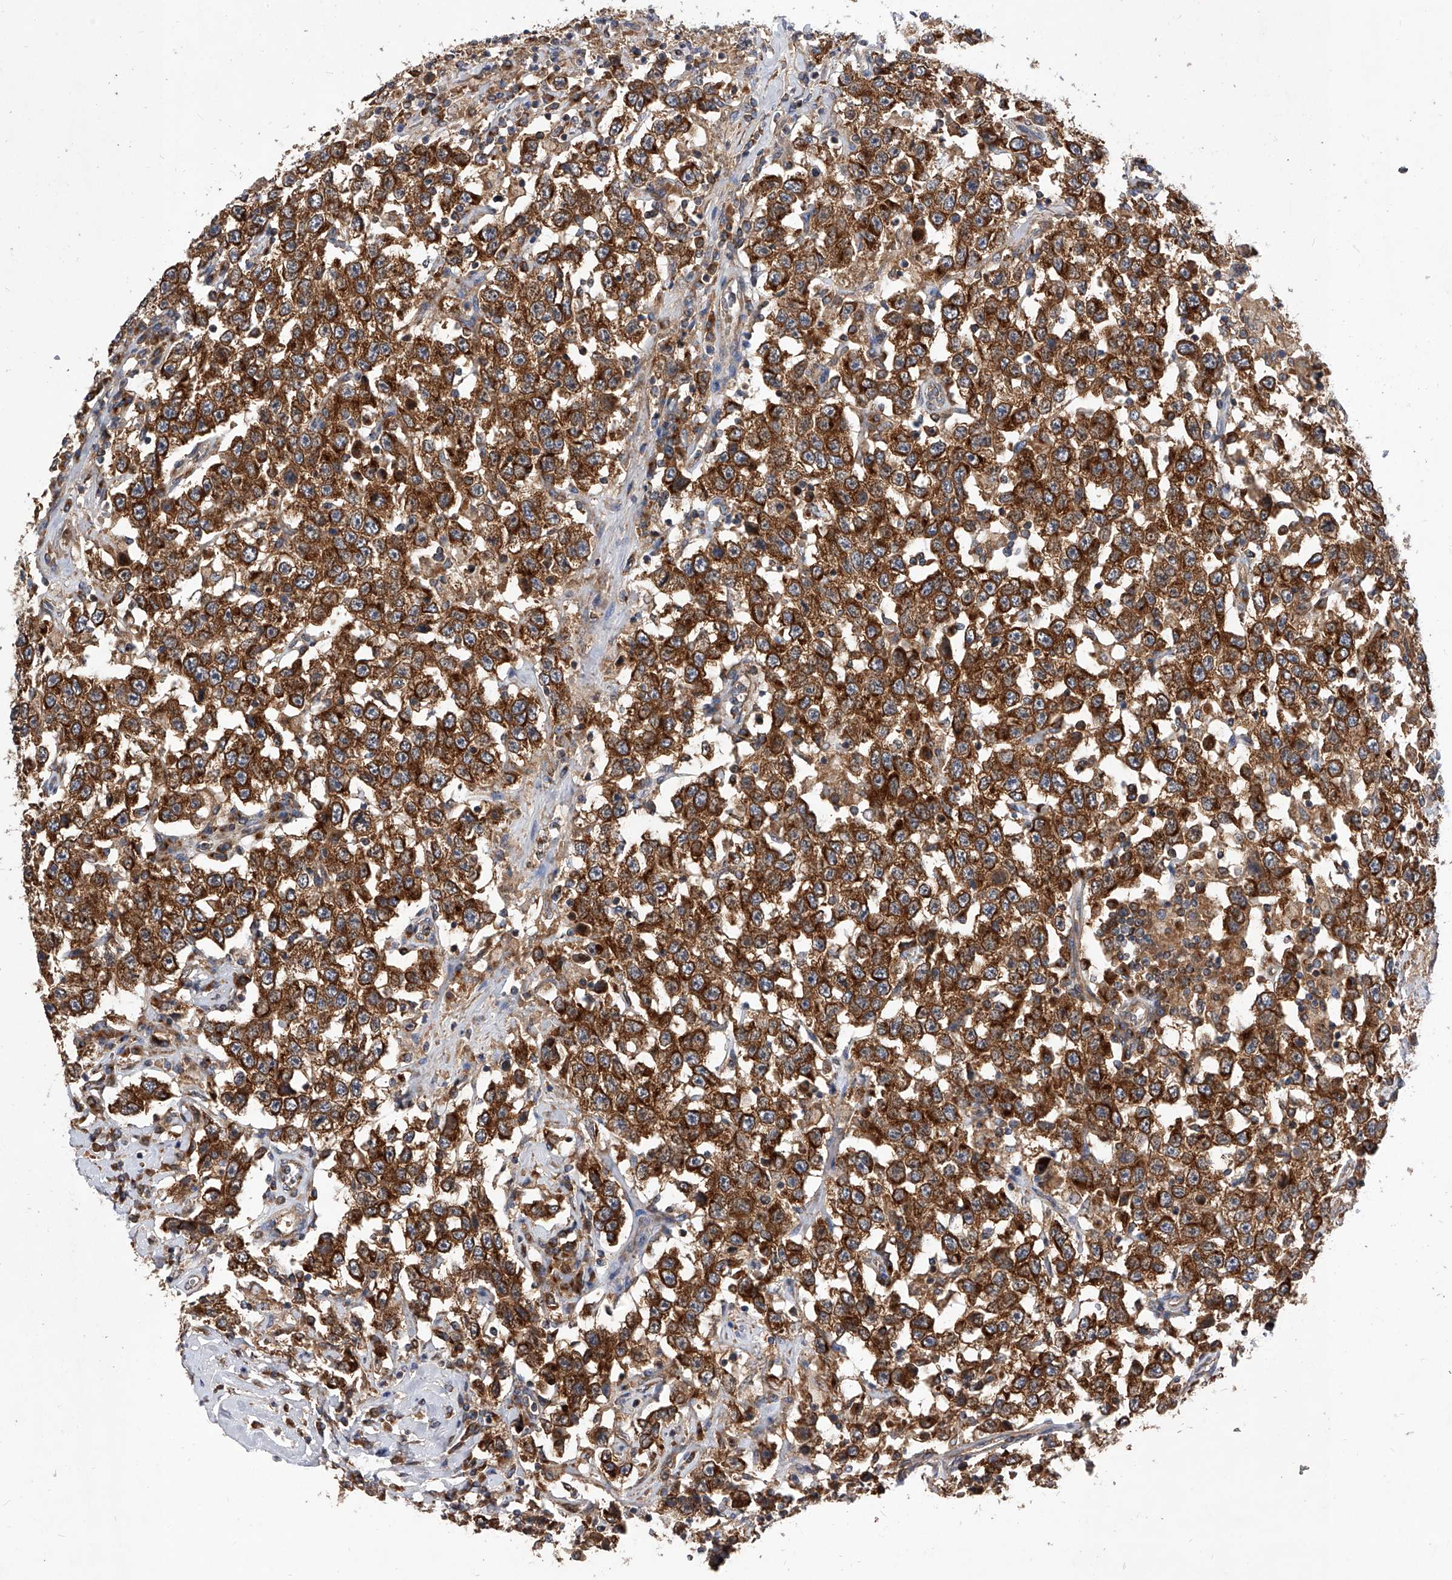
{"staining": {"intensity": "strong", "quantity": ">75%", "location": "cytoplasmic/membranous"}, "tissue": "testis cancer", "cell_type": "Tumor cells", "image_type": "cancer", "snomed": [{"axis": "morphology", "description": "Seminoma, NOS"}, {"axis": "topography", "description": "Testis"}], "caption": "Tumor cells reveal high levels of strong cytoplasmic/membranous staining in approximately >75% of cells in human seminoma (testis).", "gene": "CFAP410", "patient": {"sex": "male", "age": 41}}